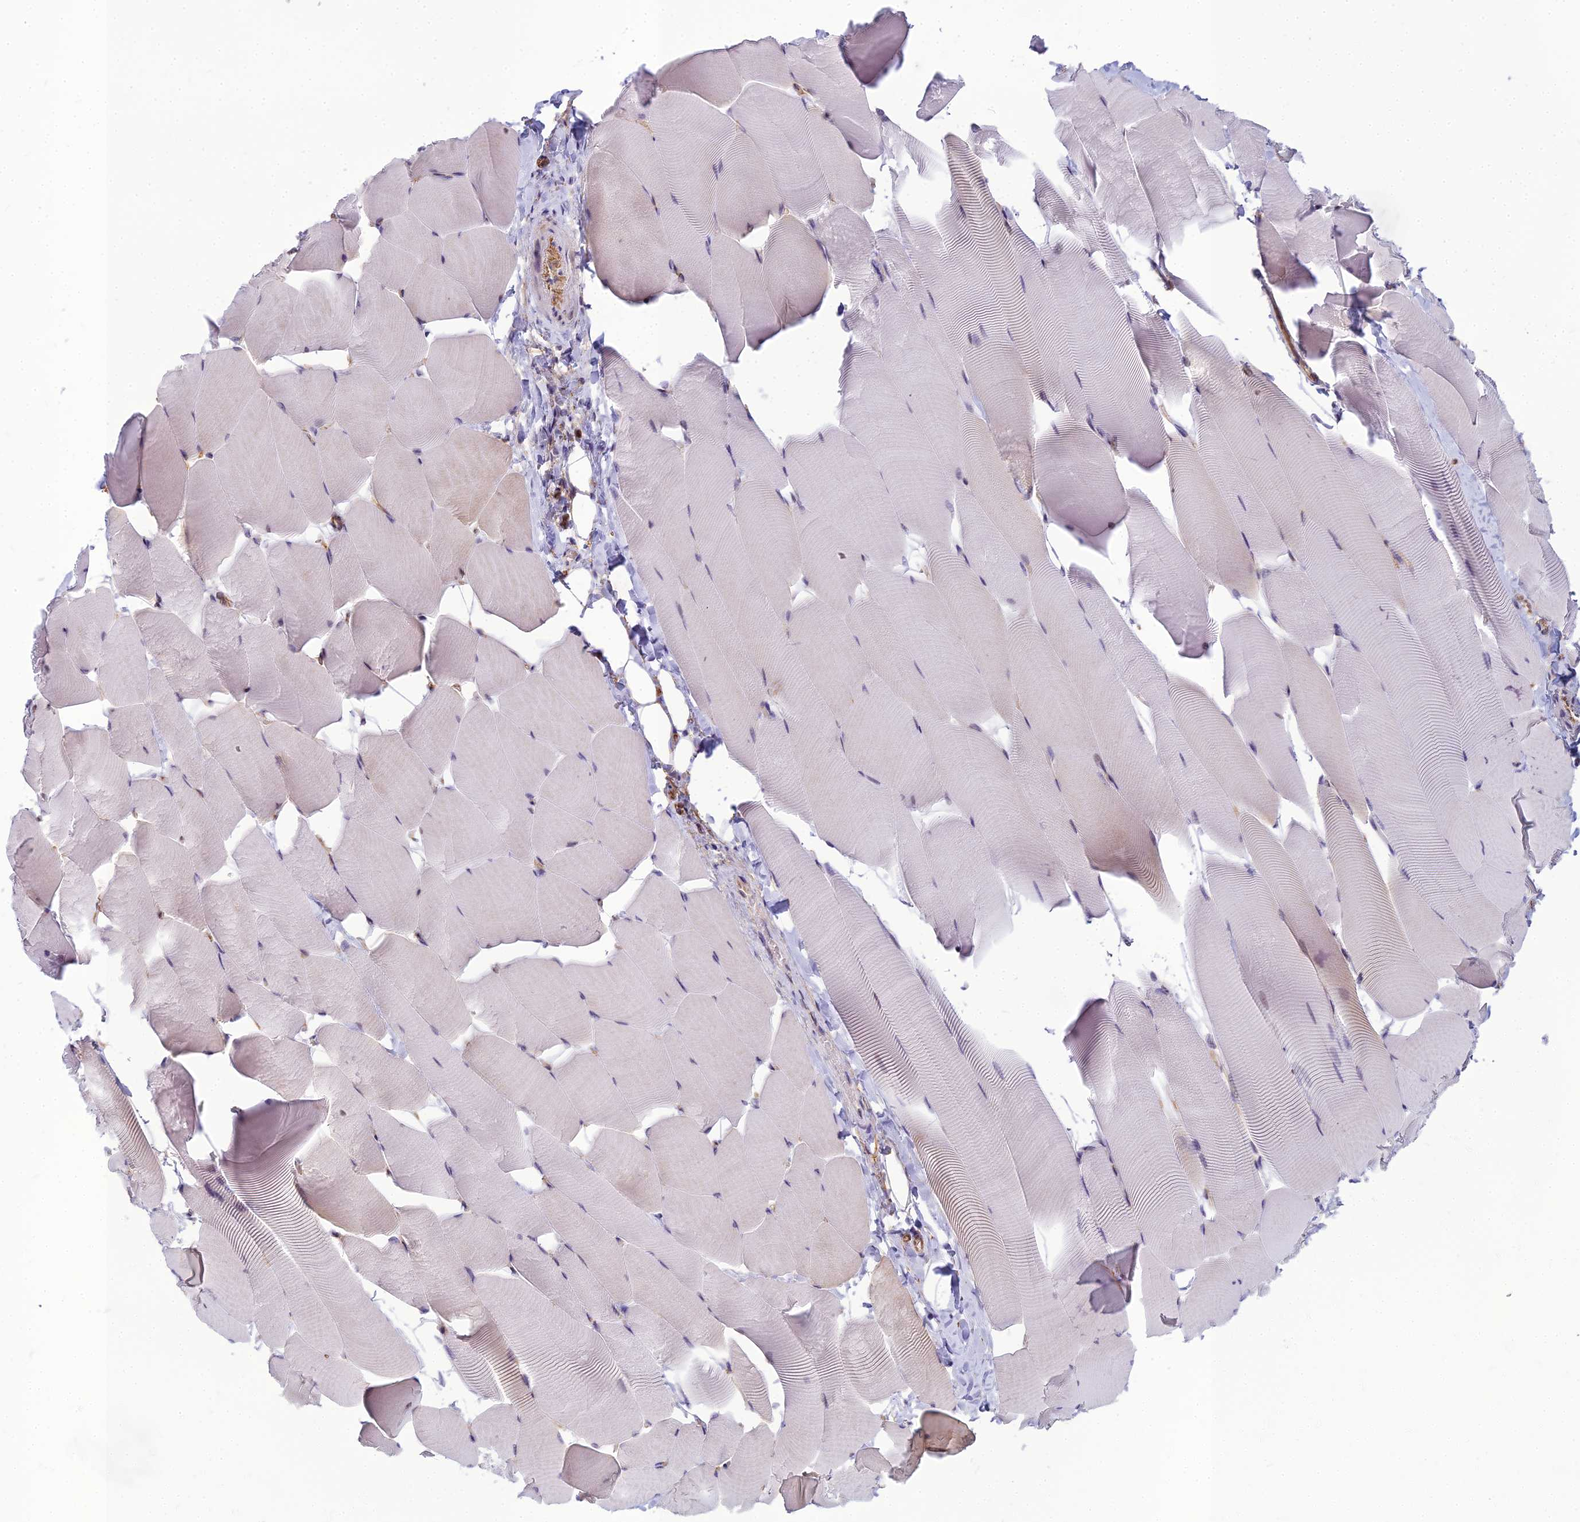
{"staining": {"intensity": "negative", "quantity": "none", "location": "none"}, "tissue": "skeletal muscle", "cell_type": "Myocytes", "image_type": "normal", "snomed": [{"axis": "morphology", "description": "Normal tissue, NOS"}, {"axis": "topography", "description": "Skeletal muscle"}], "caption": "DAB immunohistochemical staining of normal human skeletal muscle shows no significant positivity in myocytes. (DAB (3,3'-diaminobenzidine) immunohistochemistry (IHC), high magnification).", "gene": "RGL3", "patient": {"sex": "male", "age": 25}}